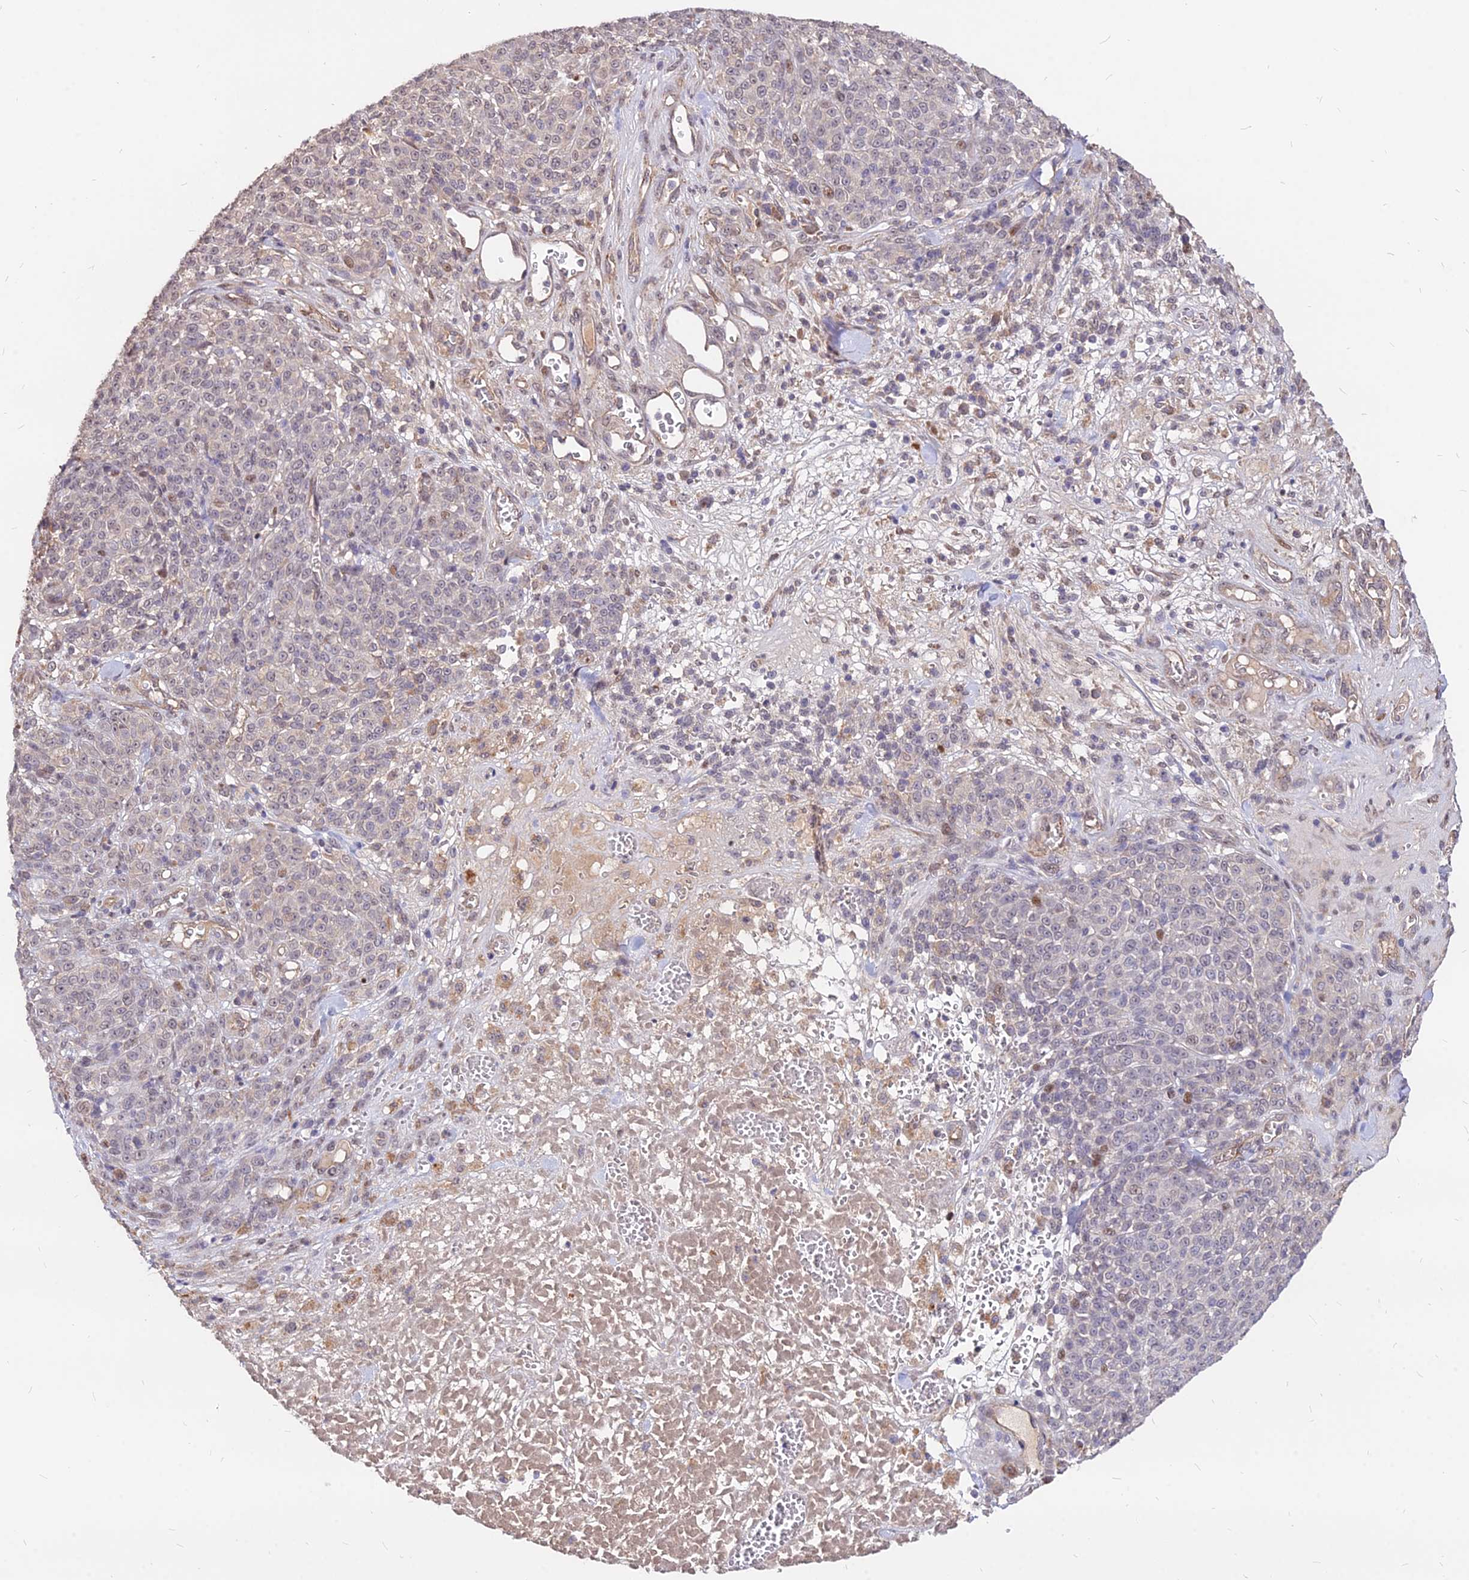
{"staining": {"intensity": "weak", "quantity": "<25%", "location": "nuclear"}, "tissue": "melanoma", "cell_type": "Tumor cells", "image_type": "cancer", "snomed": [{"axis": "morphology", "description": "Normal tissue, NOS"}, {"axis": "morphology", "description": "Malignant melanoma, NOS"}, {"axis": "topography", "description": "Skin"}], "caption": "This histopathology image is of malignant melanoma stained with immunohistochemistry to label a protein in brown with the nuclei are counter-stained blue. There is no expression in tumor cells. (DAB immunohistochemistry with hematoxylin counter stain).", "gene": "C11orf68", "patient": {"sex": "female", "age": 34}}